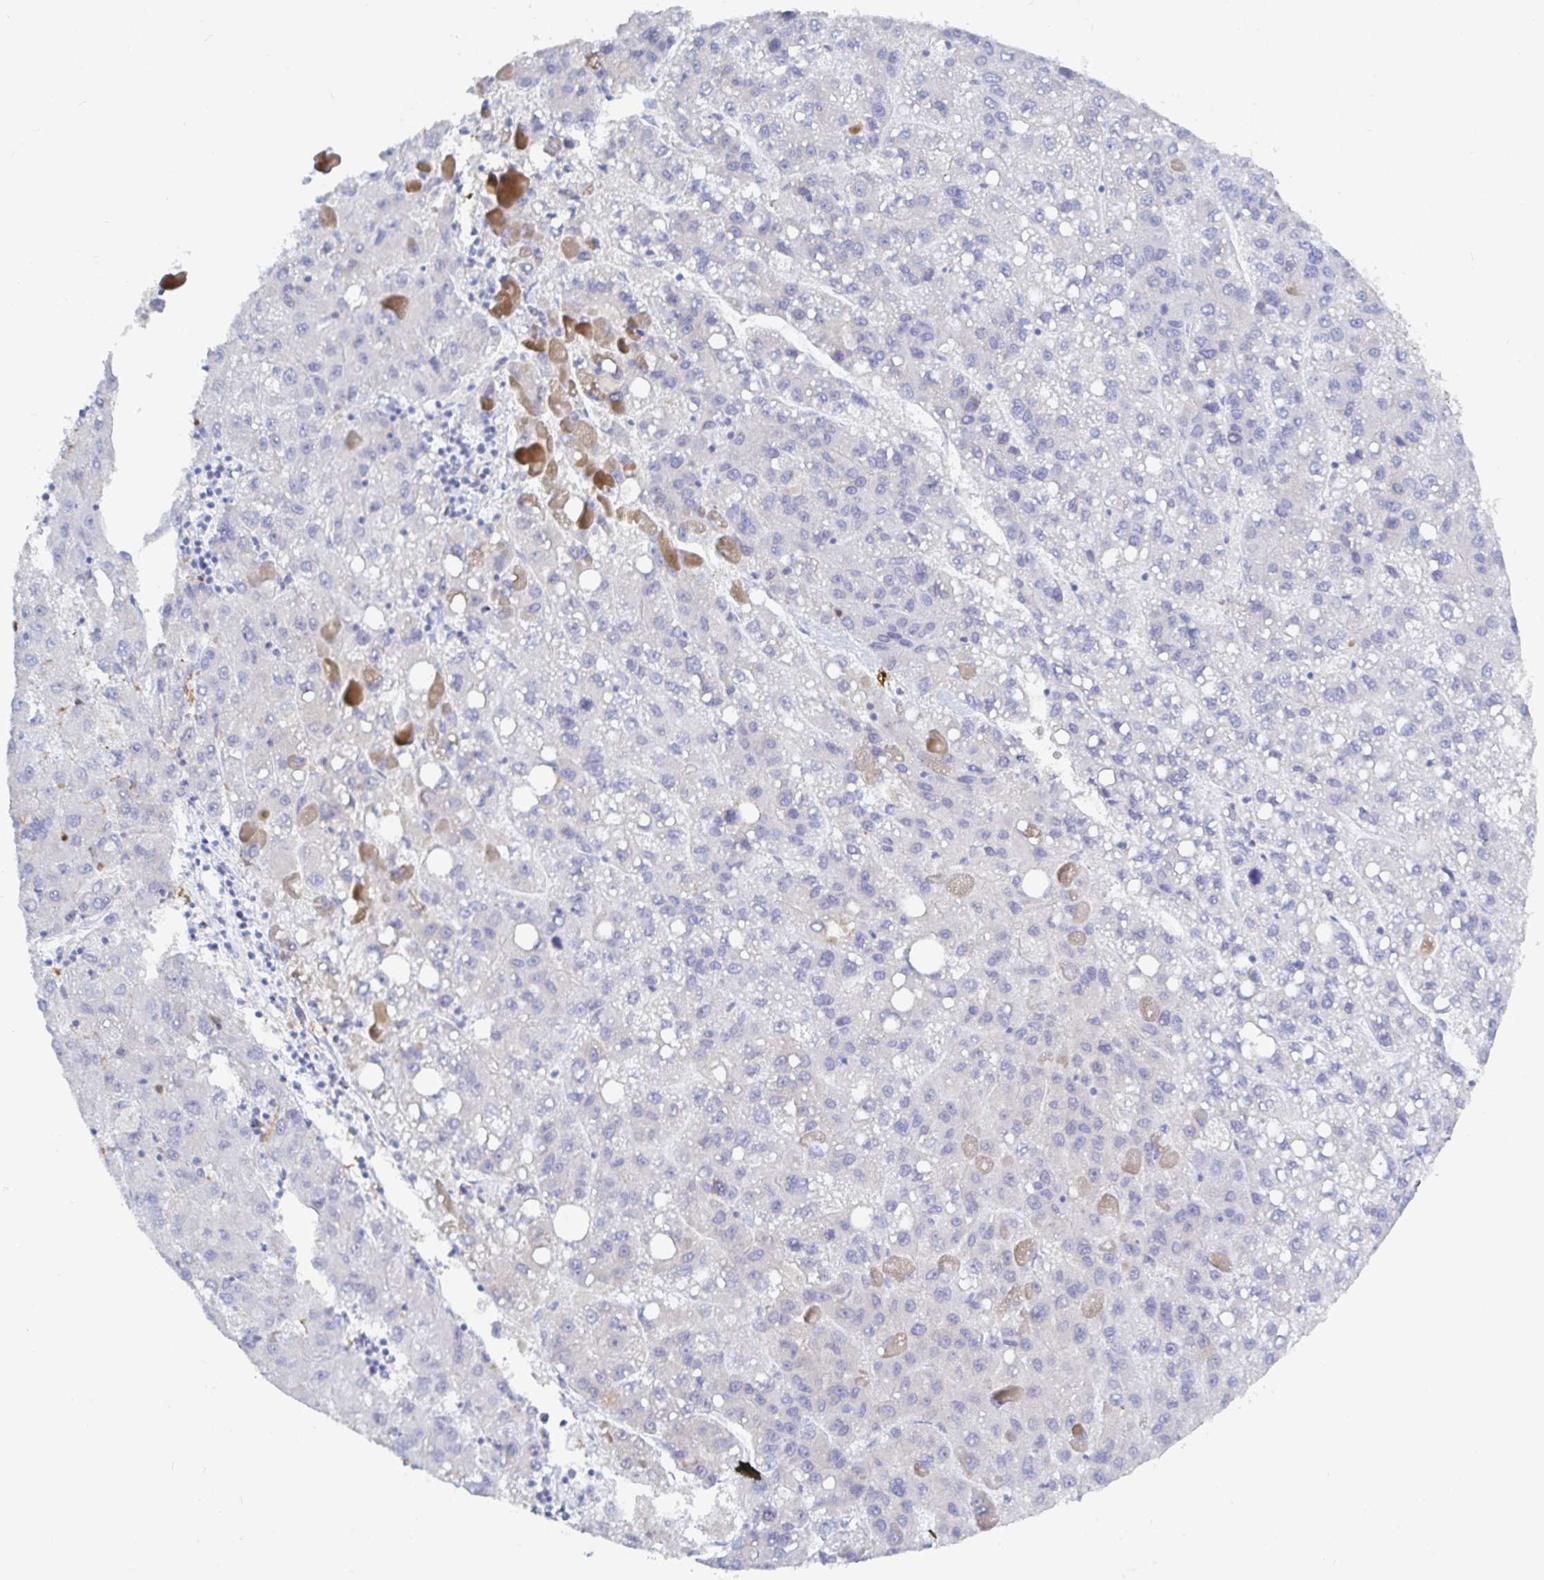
{"staining": {"intensity": "negative", "quantity": "none", "location": "none"}, "tissue": "liver cancer", "cell_type": "Tumor cells", "image_type": "cancer", "snomed": [{"axis": "morphology", "description": "Carcinoma, Hepatocellular, NOS"}, {"axis": "topography", "description": "Liver"}], "caption": "Immunohistochemistry of human hepatocellular carcinoma (liver) displays no positivity in tumor cells.", "gene": "OR2A4", "patient": {"sex": "female", "age": 82}}